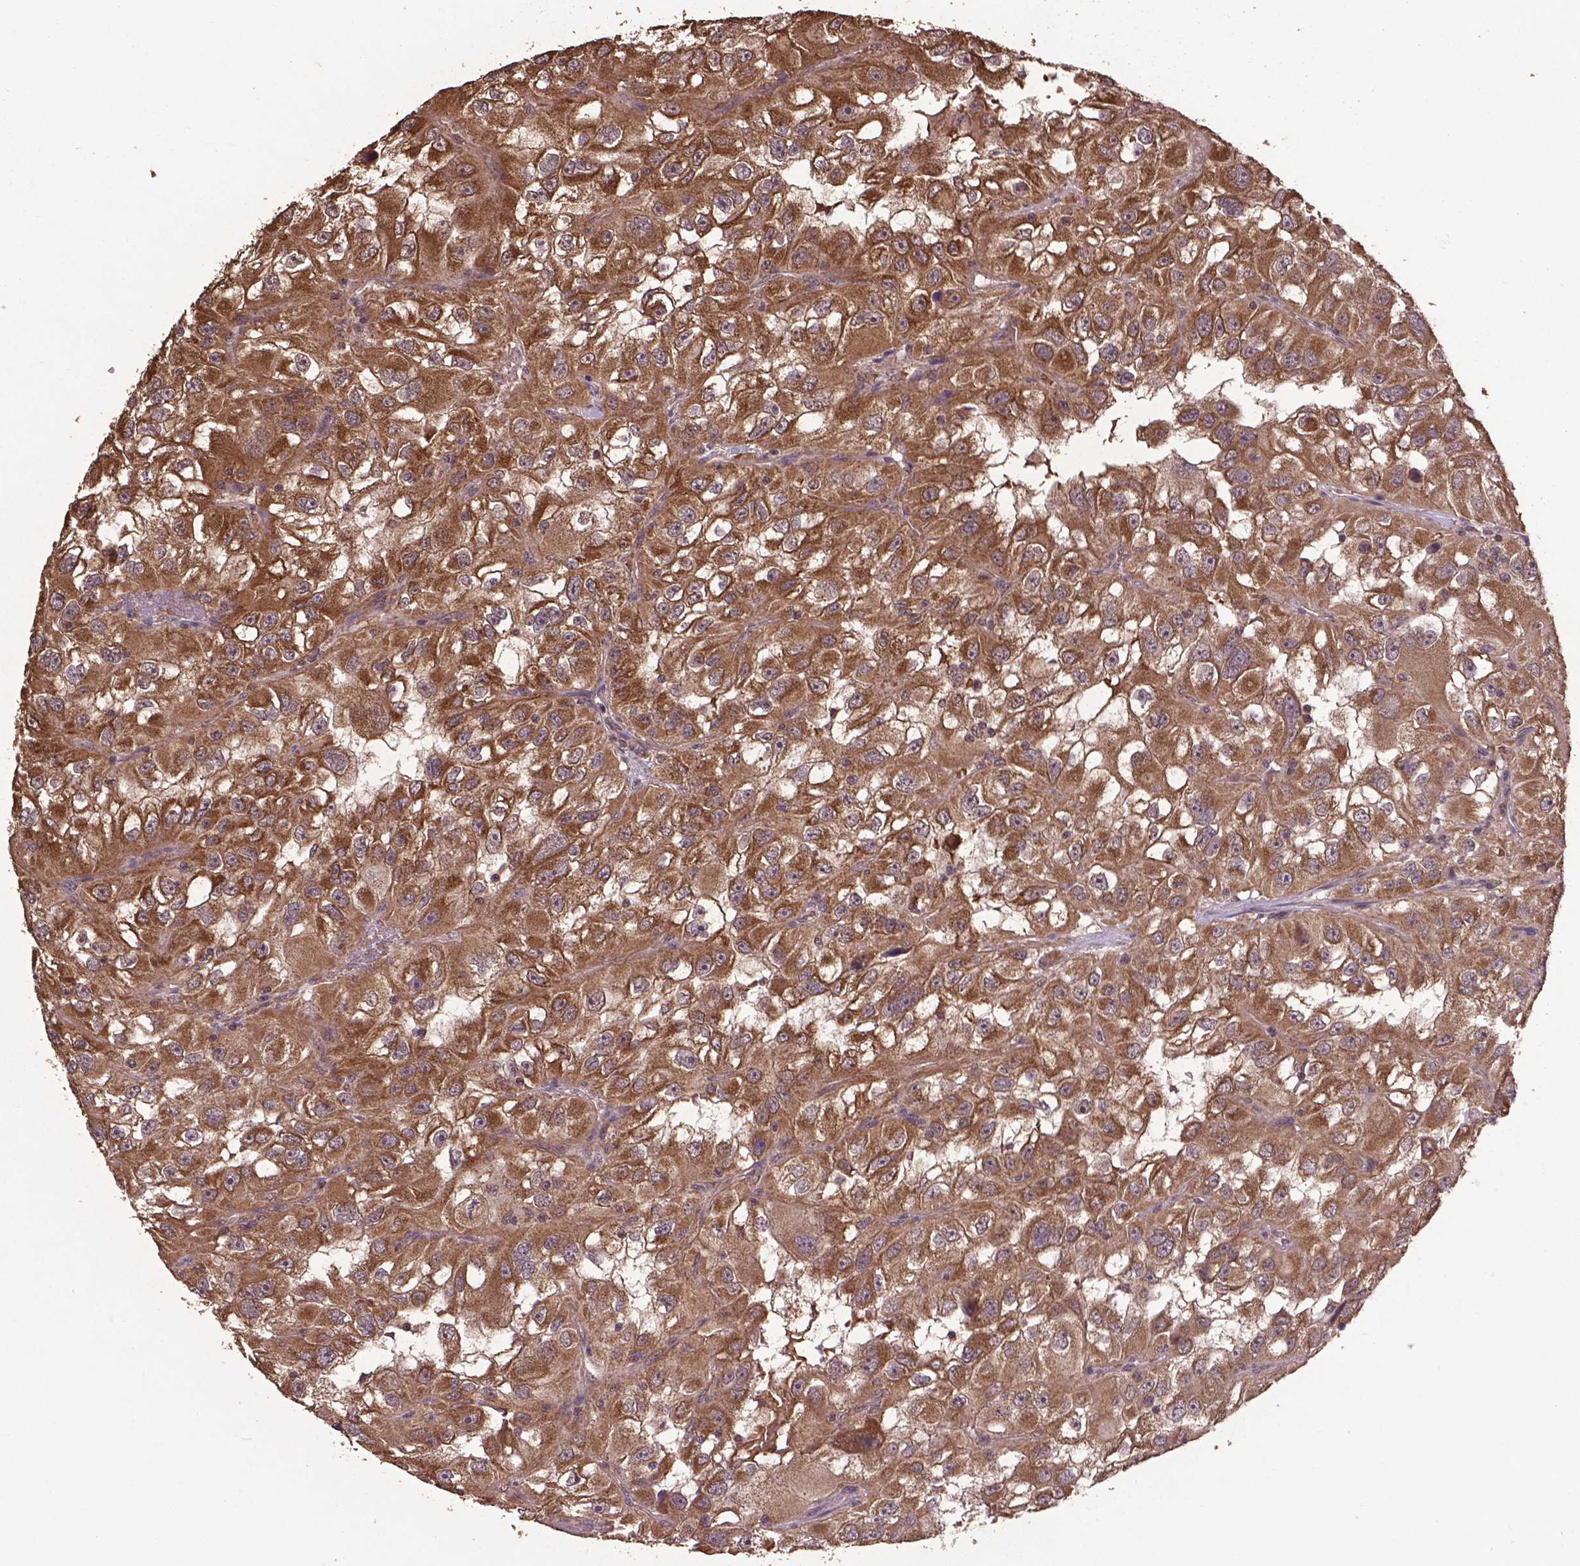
{"staining": {"intensity": "moderate", "quantity": ">75%", "location": "cytoplasmic/membranous,nuclear"}, "tissue": "renal cancer", "cell_type": "Tumor cells", "image_type": "cancer", "snomed": [{"axis": "morphology", "description": "Adenocarcinoma, NOS"}, {"axis": "topography", "description": "Kidney"}], "caption": "Immunohistochemical staining of human renal cancer (adenocarcinoma) displays medium levels of moderate cytoplasmic/membranous and nuclear expression in approximately >75% of tumor cells. Nuclei are stained in blue.", "gene": "DCAF1", "patient": {"sex": "male", "age": 64}}